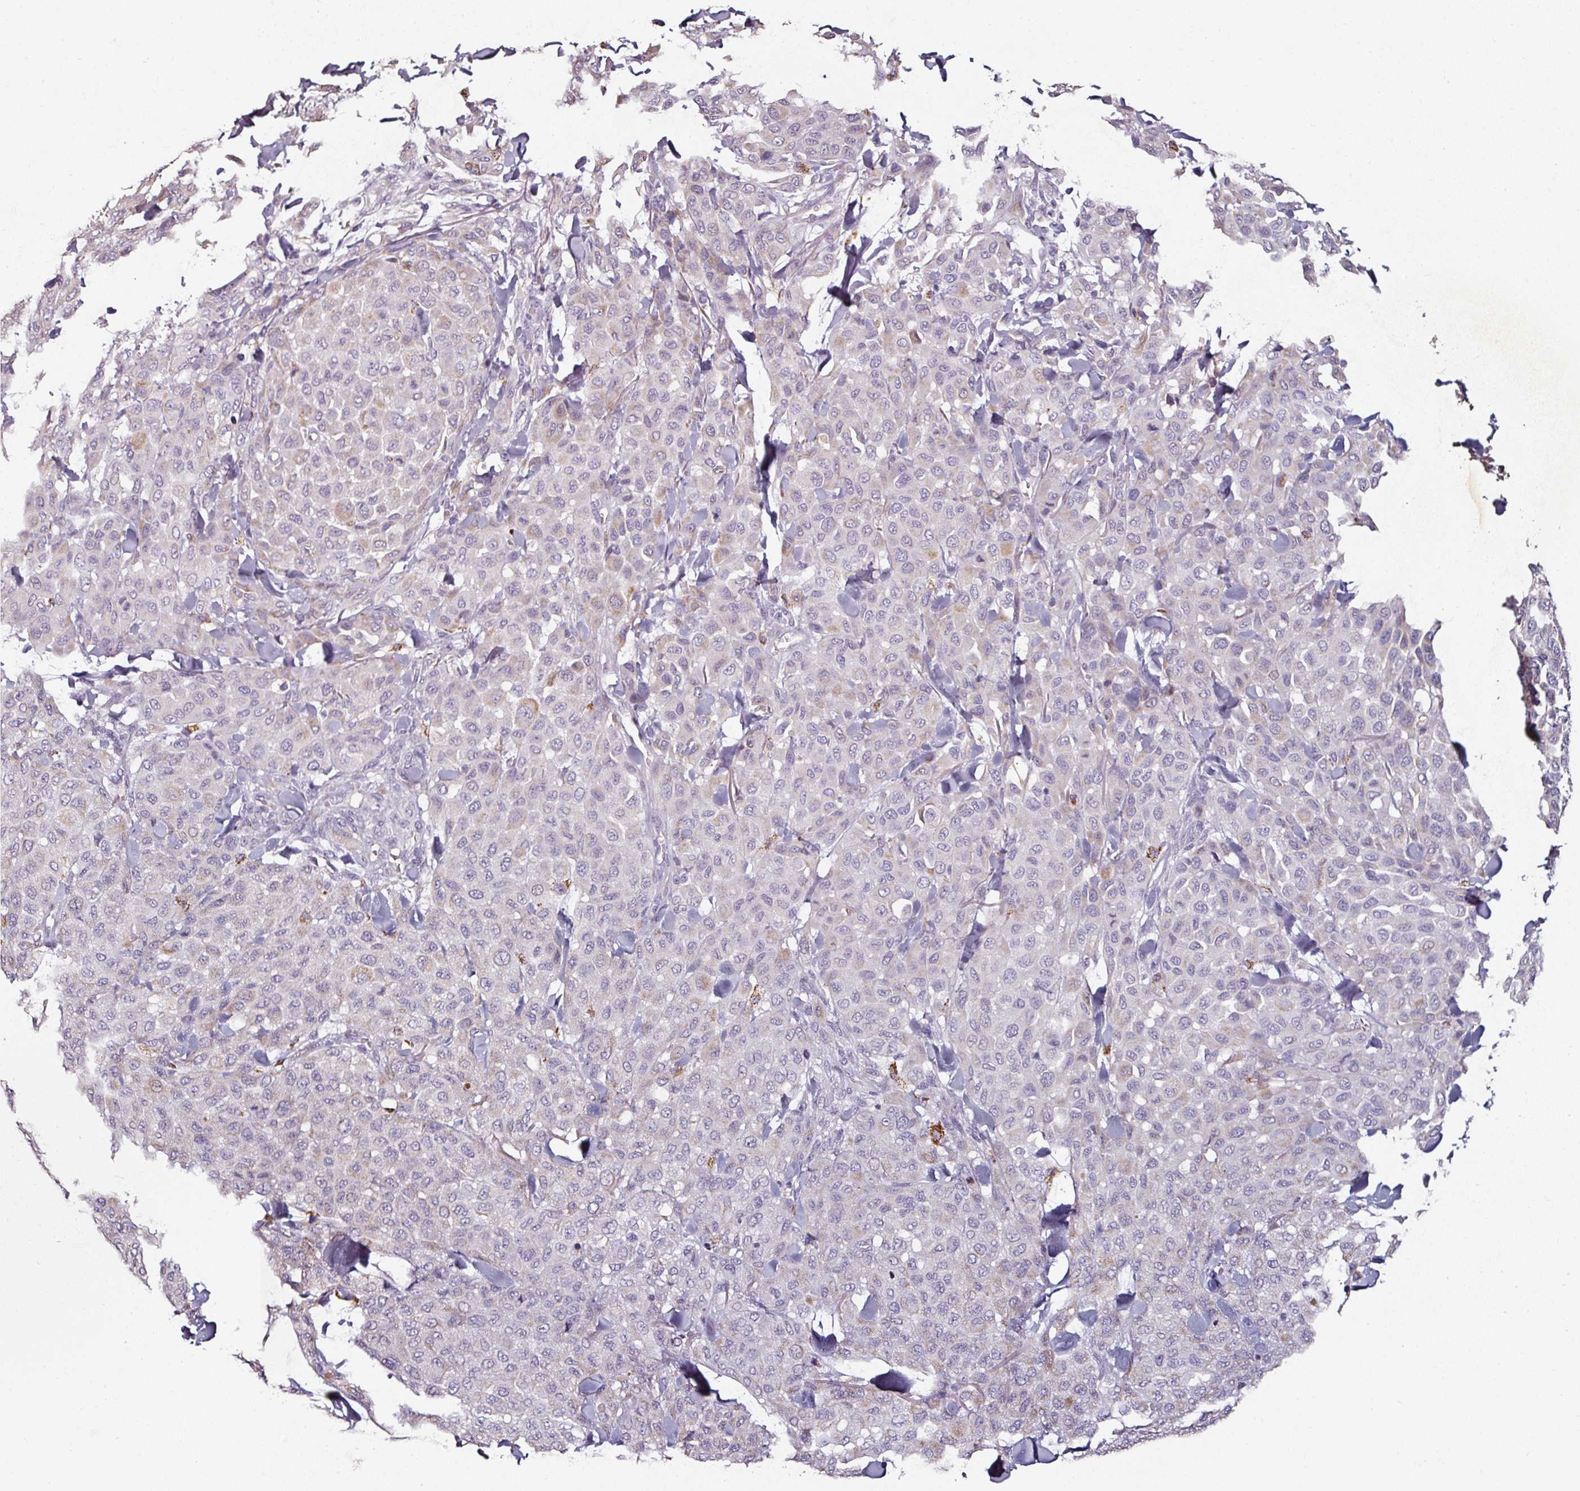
{"staining": {"intensity": "moderate", "quantity": "25%-75%", "location": "cytoplasmic/membranous"}, "tissue": "melanoma", "cell_type": "Tumor cells", "image_type": "cancer", "snomed": [{"axis": "morphology", "description": "Malignant melanoma, Metastatic site"}, {"axis": "topography", "description": "Skin"}], "caption": "Malignant melanoma (metastatic site) tissue shows moderate cytoplasmic/membranous expression in about 25%-75% of tumor cells", "gene": "CAP2", "patient": {"sex": "female", "age": 81}}